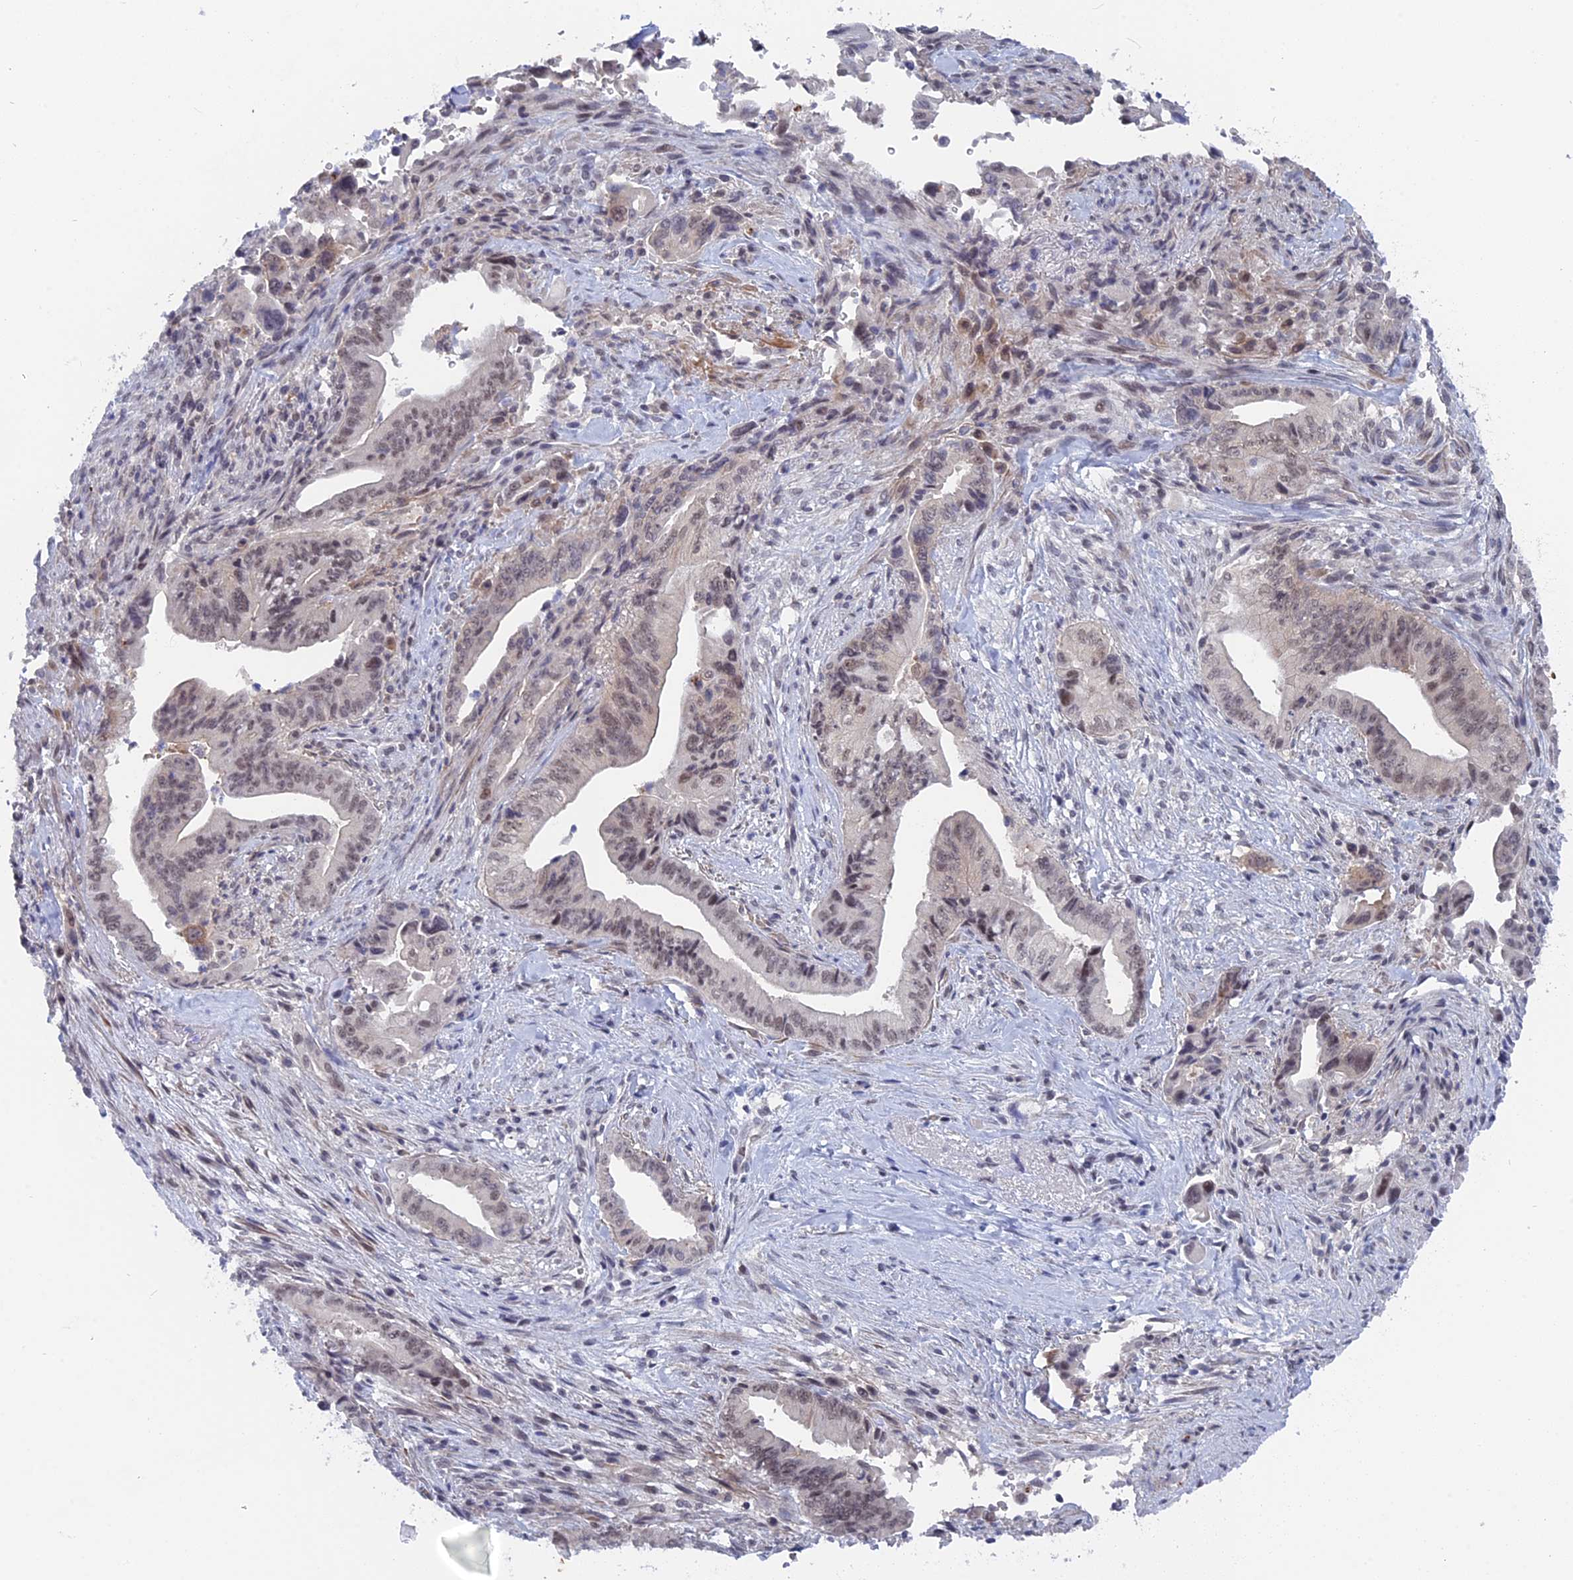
{"staining": {"intensity": "weak", "quantity": "25%-75%", "location": "nuclear"}, "tissue": "pancreatic cancer", "cell_type": "Tumor cells", "image_type": "cancer", "snomed": [{"axis": "morphology", "description": "Adenocarcinoma, NOS"}, {"axis": "topography", "description": "Pancreas"}], "caption": "Weak nuclear staining for a protein is present in approximately 25%-75% of tumor cells of adenocarcinoma (pancreatic) using immunohistochemistry (IHC).", "gene": "BRD2", "patient": {"sex": "male", "age": 70}}